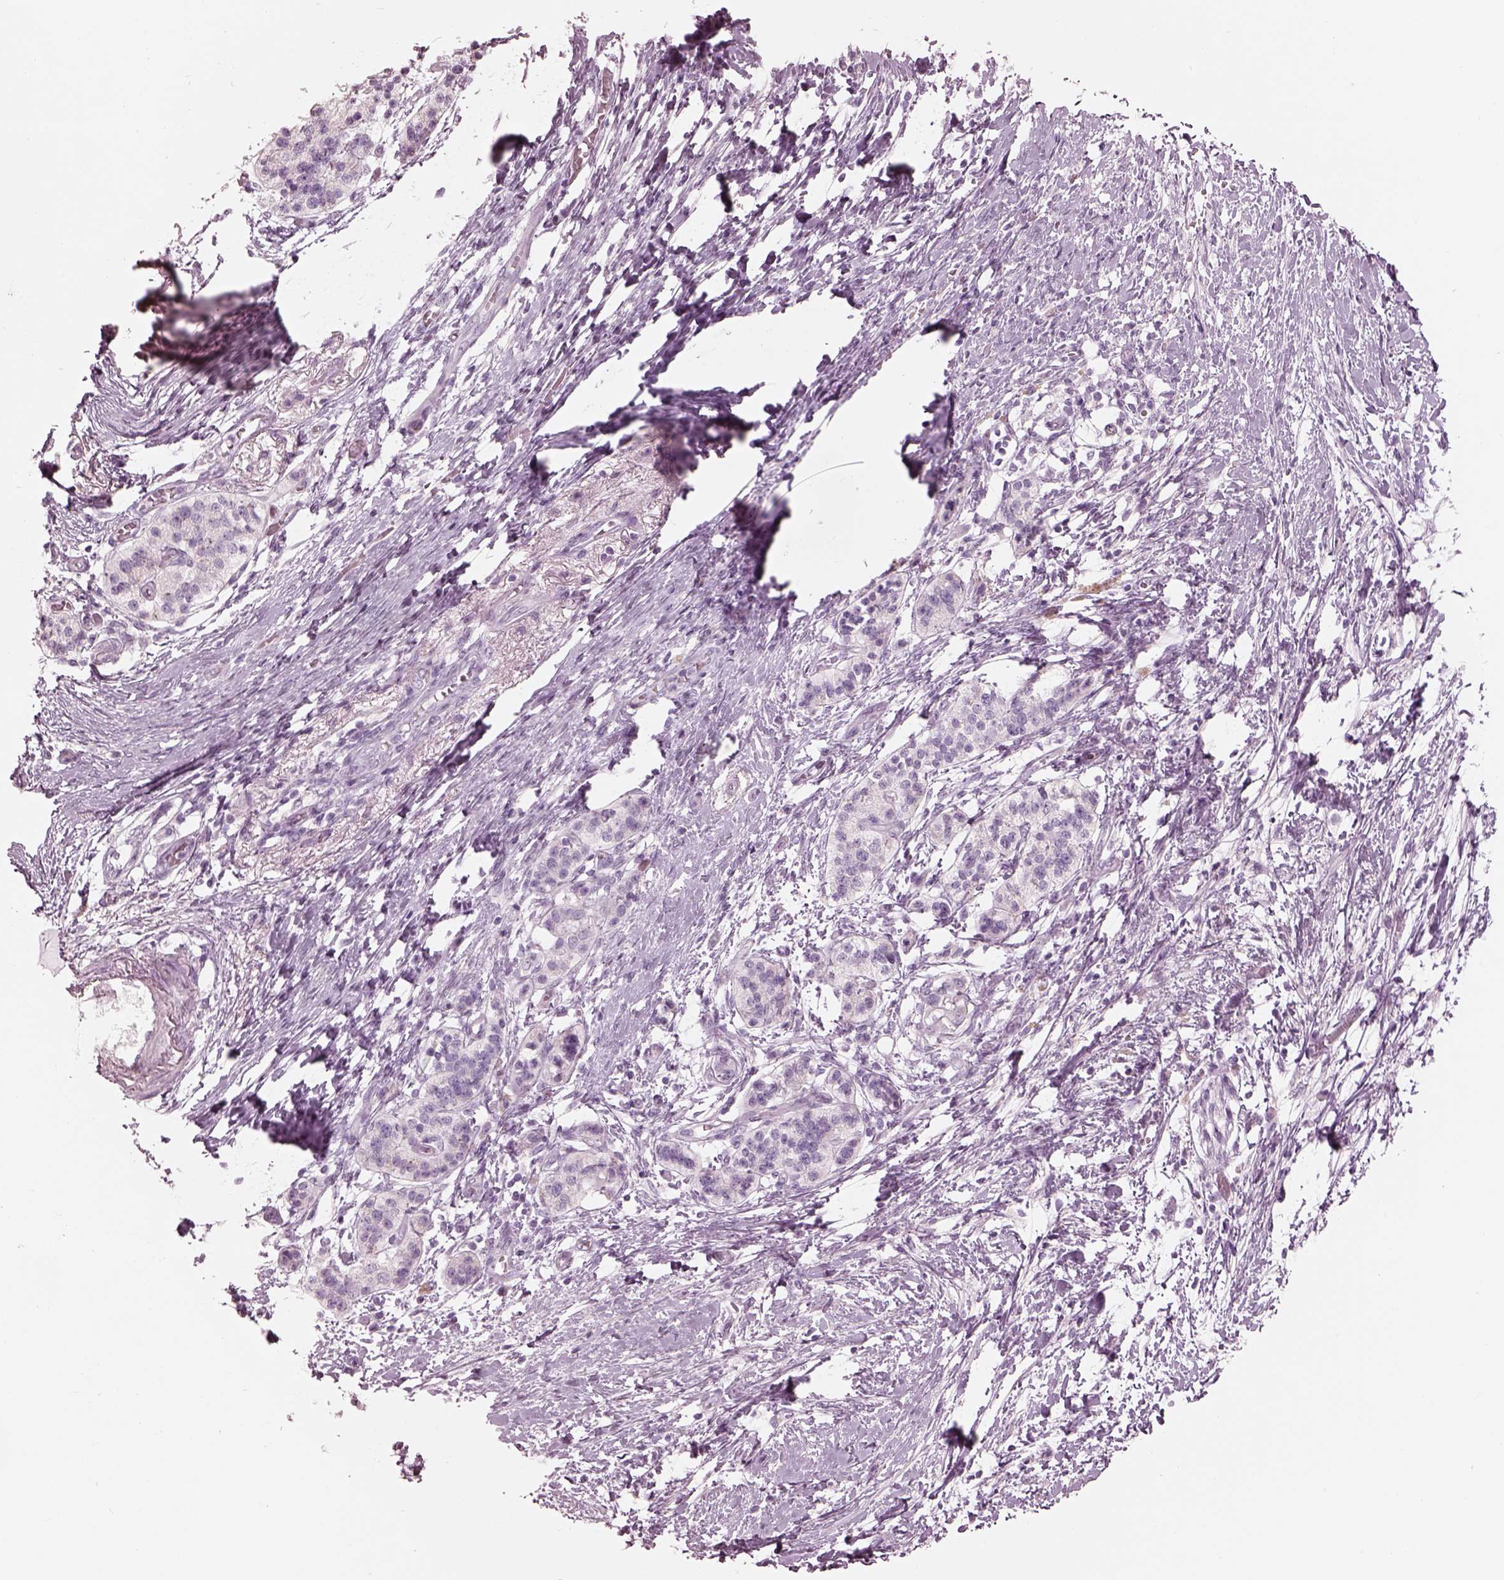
{"staining": {"intensity": "negative", "quantity": "none", "location": "none"}, "tissue": "pancreatic cancer", "cell_type": "Tumor cells", "image_type": "cancer", "snomed": [{"axis": "morphology", "description": "Adenocarcinoma, NOS"}, {"axis": "topography", "description": "Pancreas"}], "caption": "IHC image of neoplastic tissue: human pancreatic cancer stained with DAB (3,3'-diaminobenzidine) demonstrates no significant protein staining in tumor cells.", "gene": "KRTAP24-1", "patient": {"sex": "female", "age": 72}}